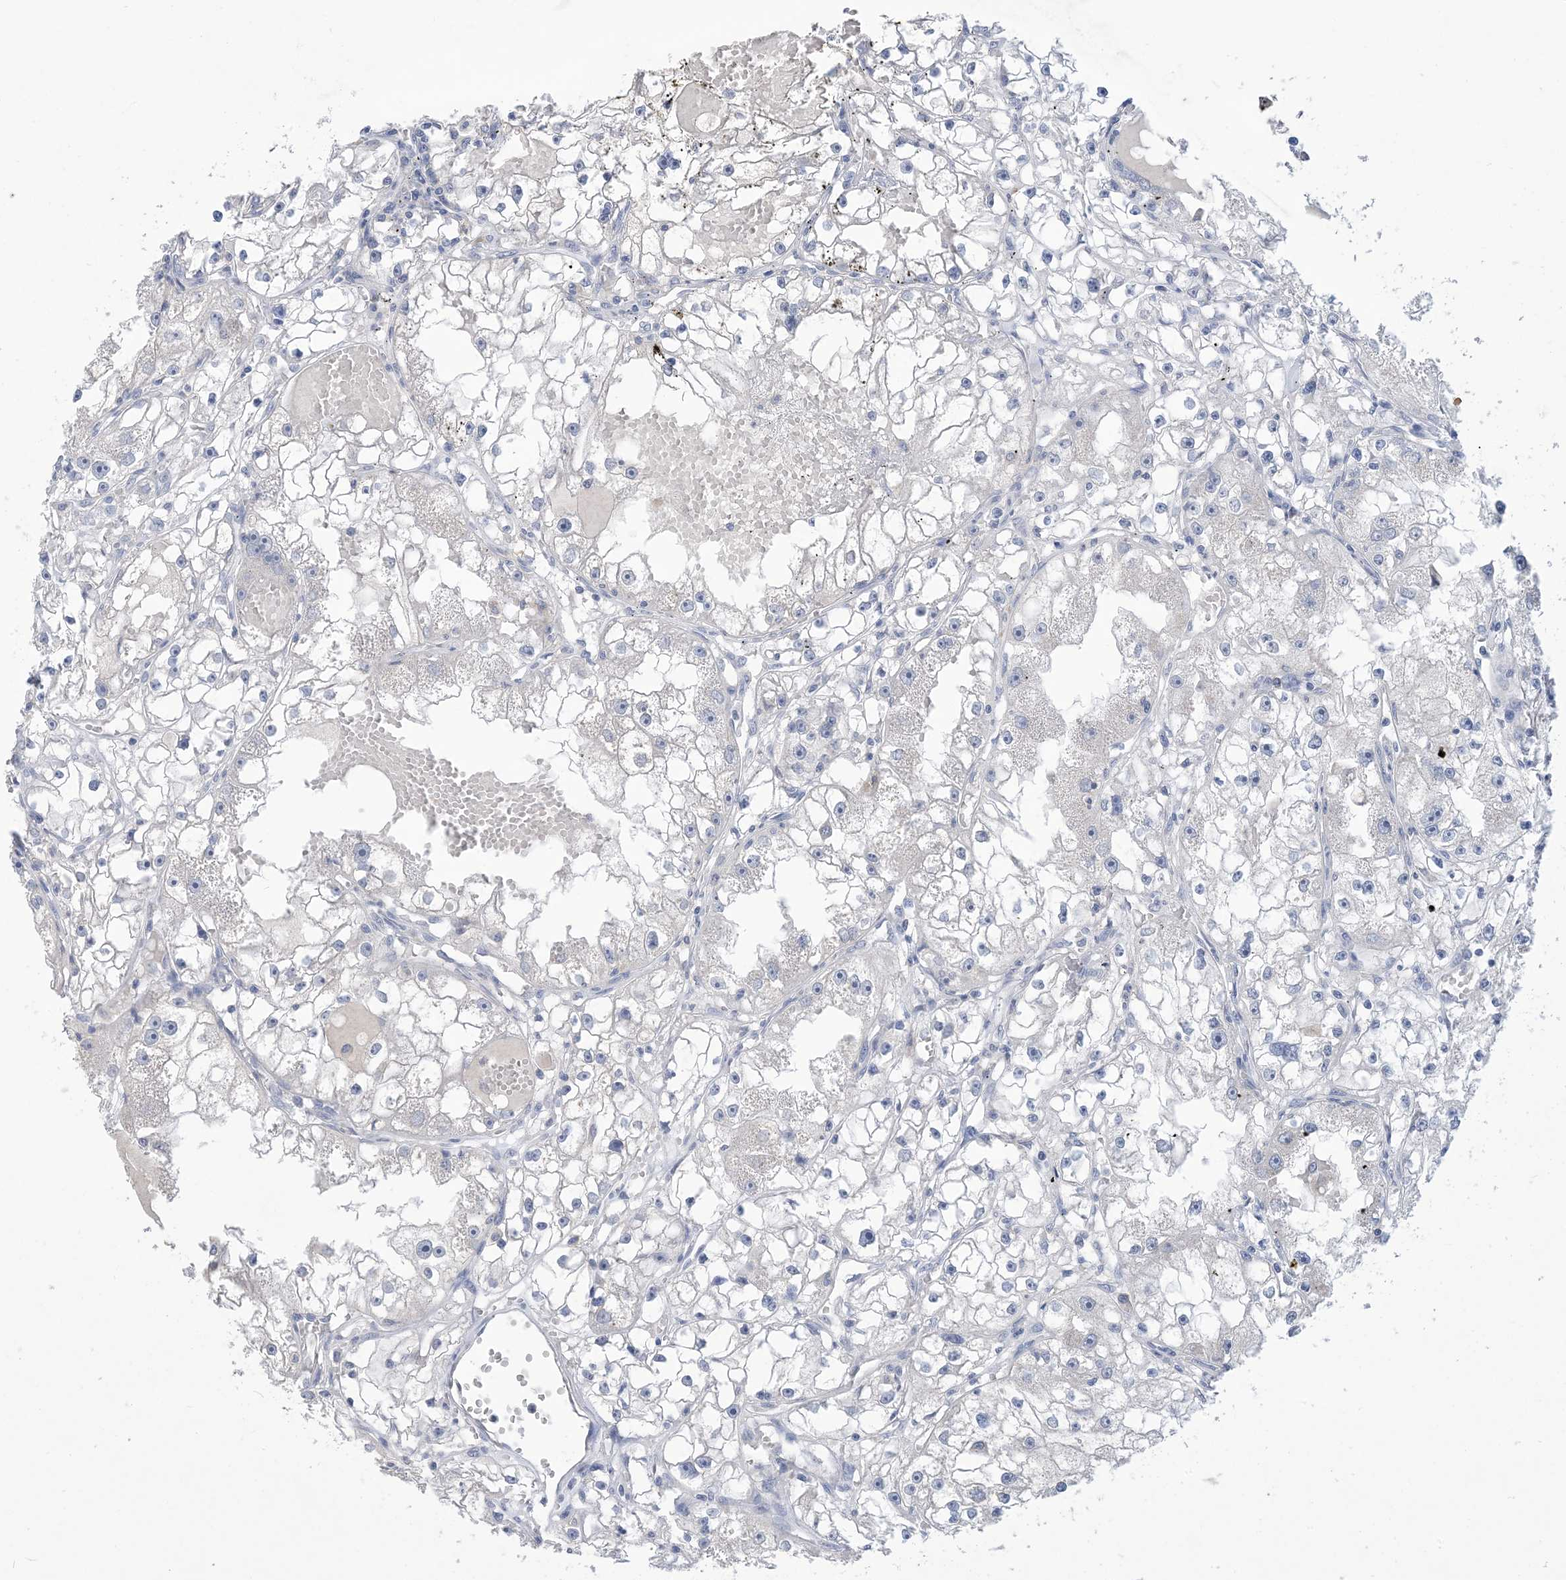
{"staining": {"intensity": "negative", "quantity": "none", "location": "none"}, "tissue": "renal cancer", "cell_type": "Tumor cells", "image_type": "cancer", "snomed": [{"axis": "morphology", "description": "Adenocarcinoma, NOS"}, {"axis": "topography", "description": "Kidney"}], "caption": "The immunohistochemistry micrograph has no significant positivity in tumor cells of renal cancer tissue.", "gene": "DSC3", "patient": {"sex": "male", "age": 56}}